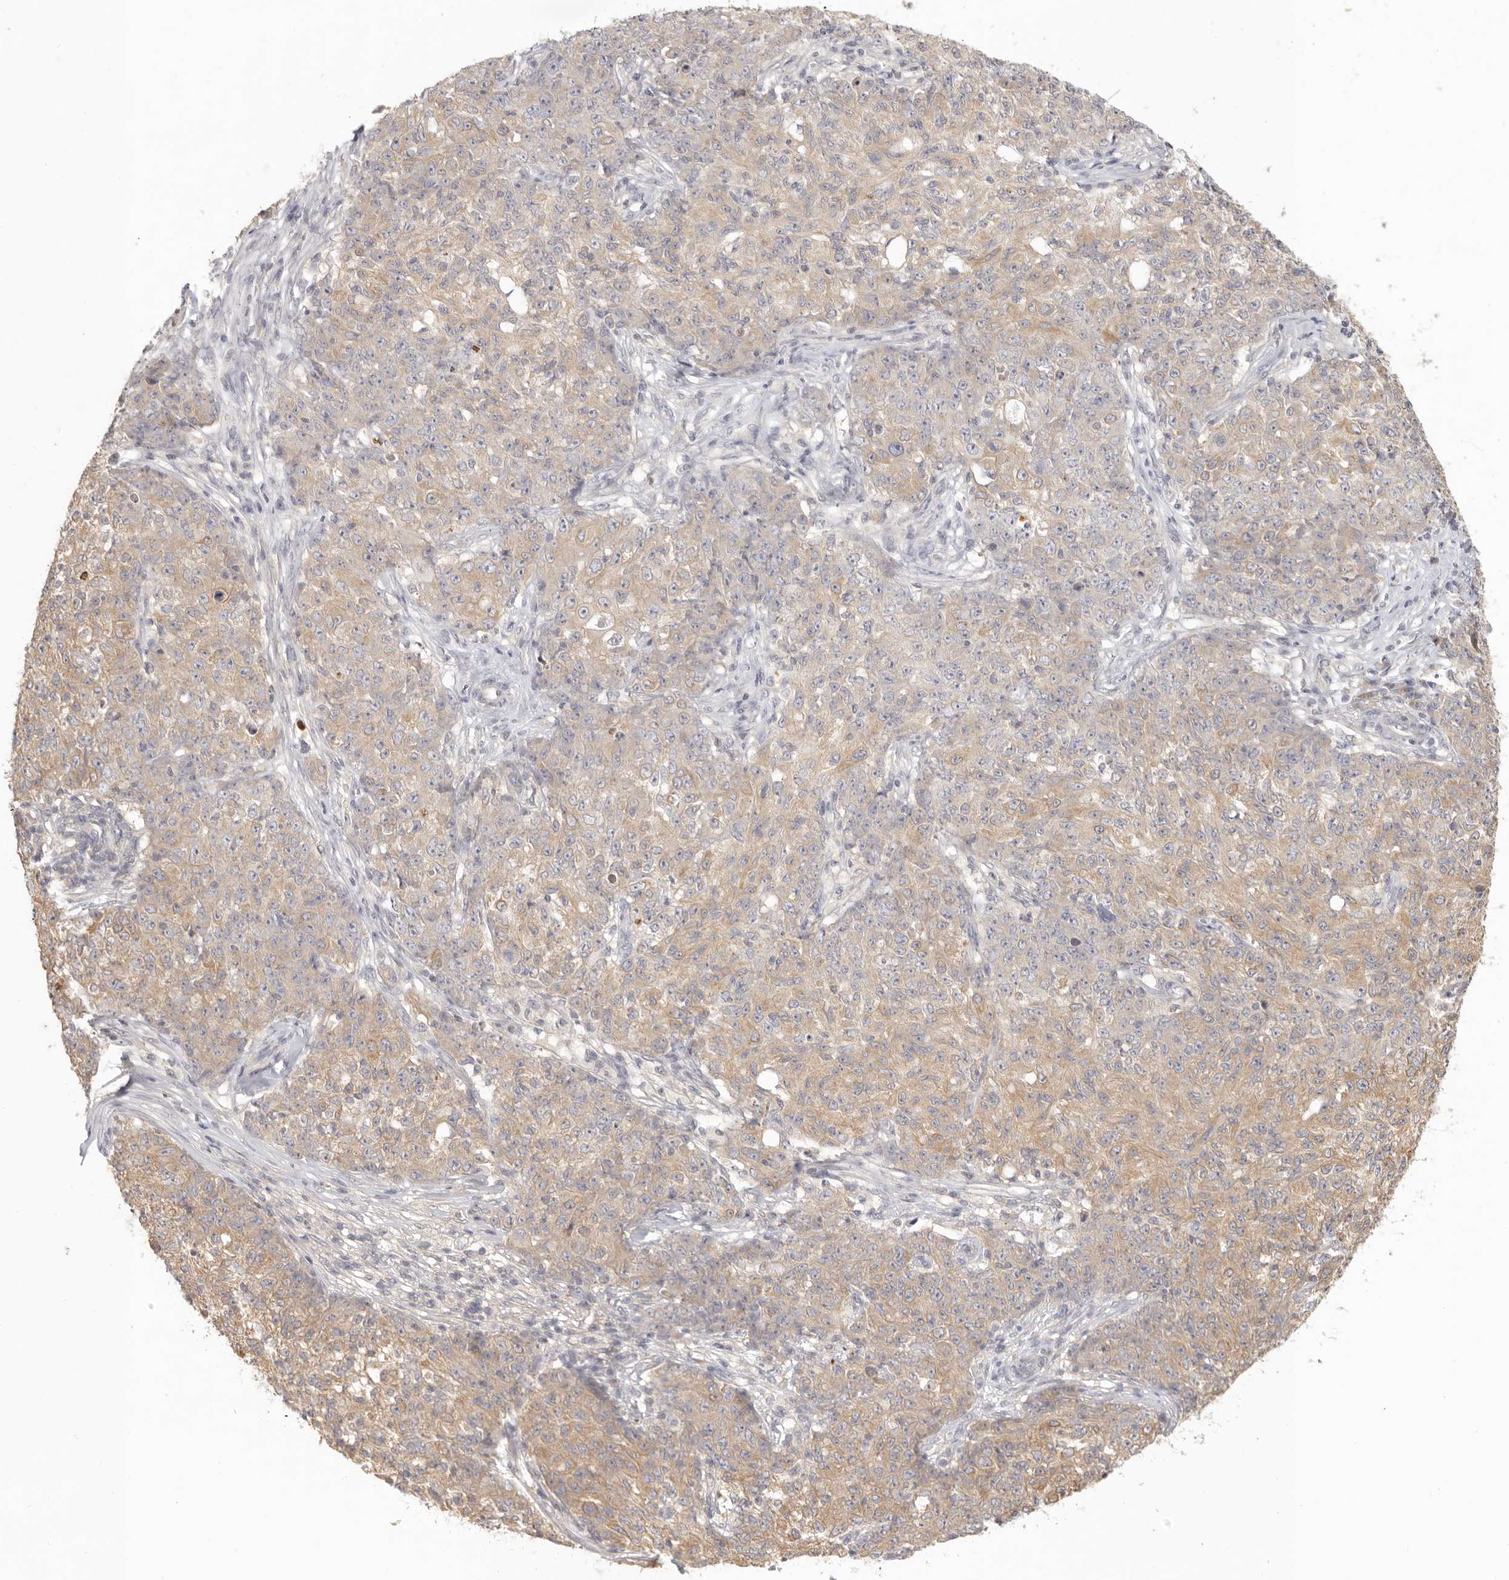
{"staining": {"intensity": "weak", "quantity": ">75%", "location": "cytoplasmic/membranous"}, "tissue": "ovarian cancer", "cell_type": "Tumor cells", "image_type": "cancer", "snomed": [{"axis": "morphology", "description": "Carcinoma, endometroid"}, {"axis": "topography", "description": "Ovary"}], "caption": "Human ovarian cancer stained for a protein (brown) reveals weak cytoplasmic/membranous positive positivity in about >75% of tumor cells.", "gene": "AHDC1", "patient": {"sex": "female", "age": 42}}